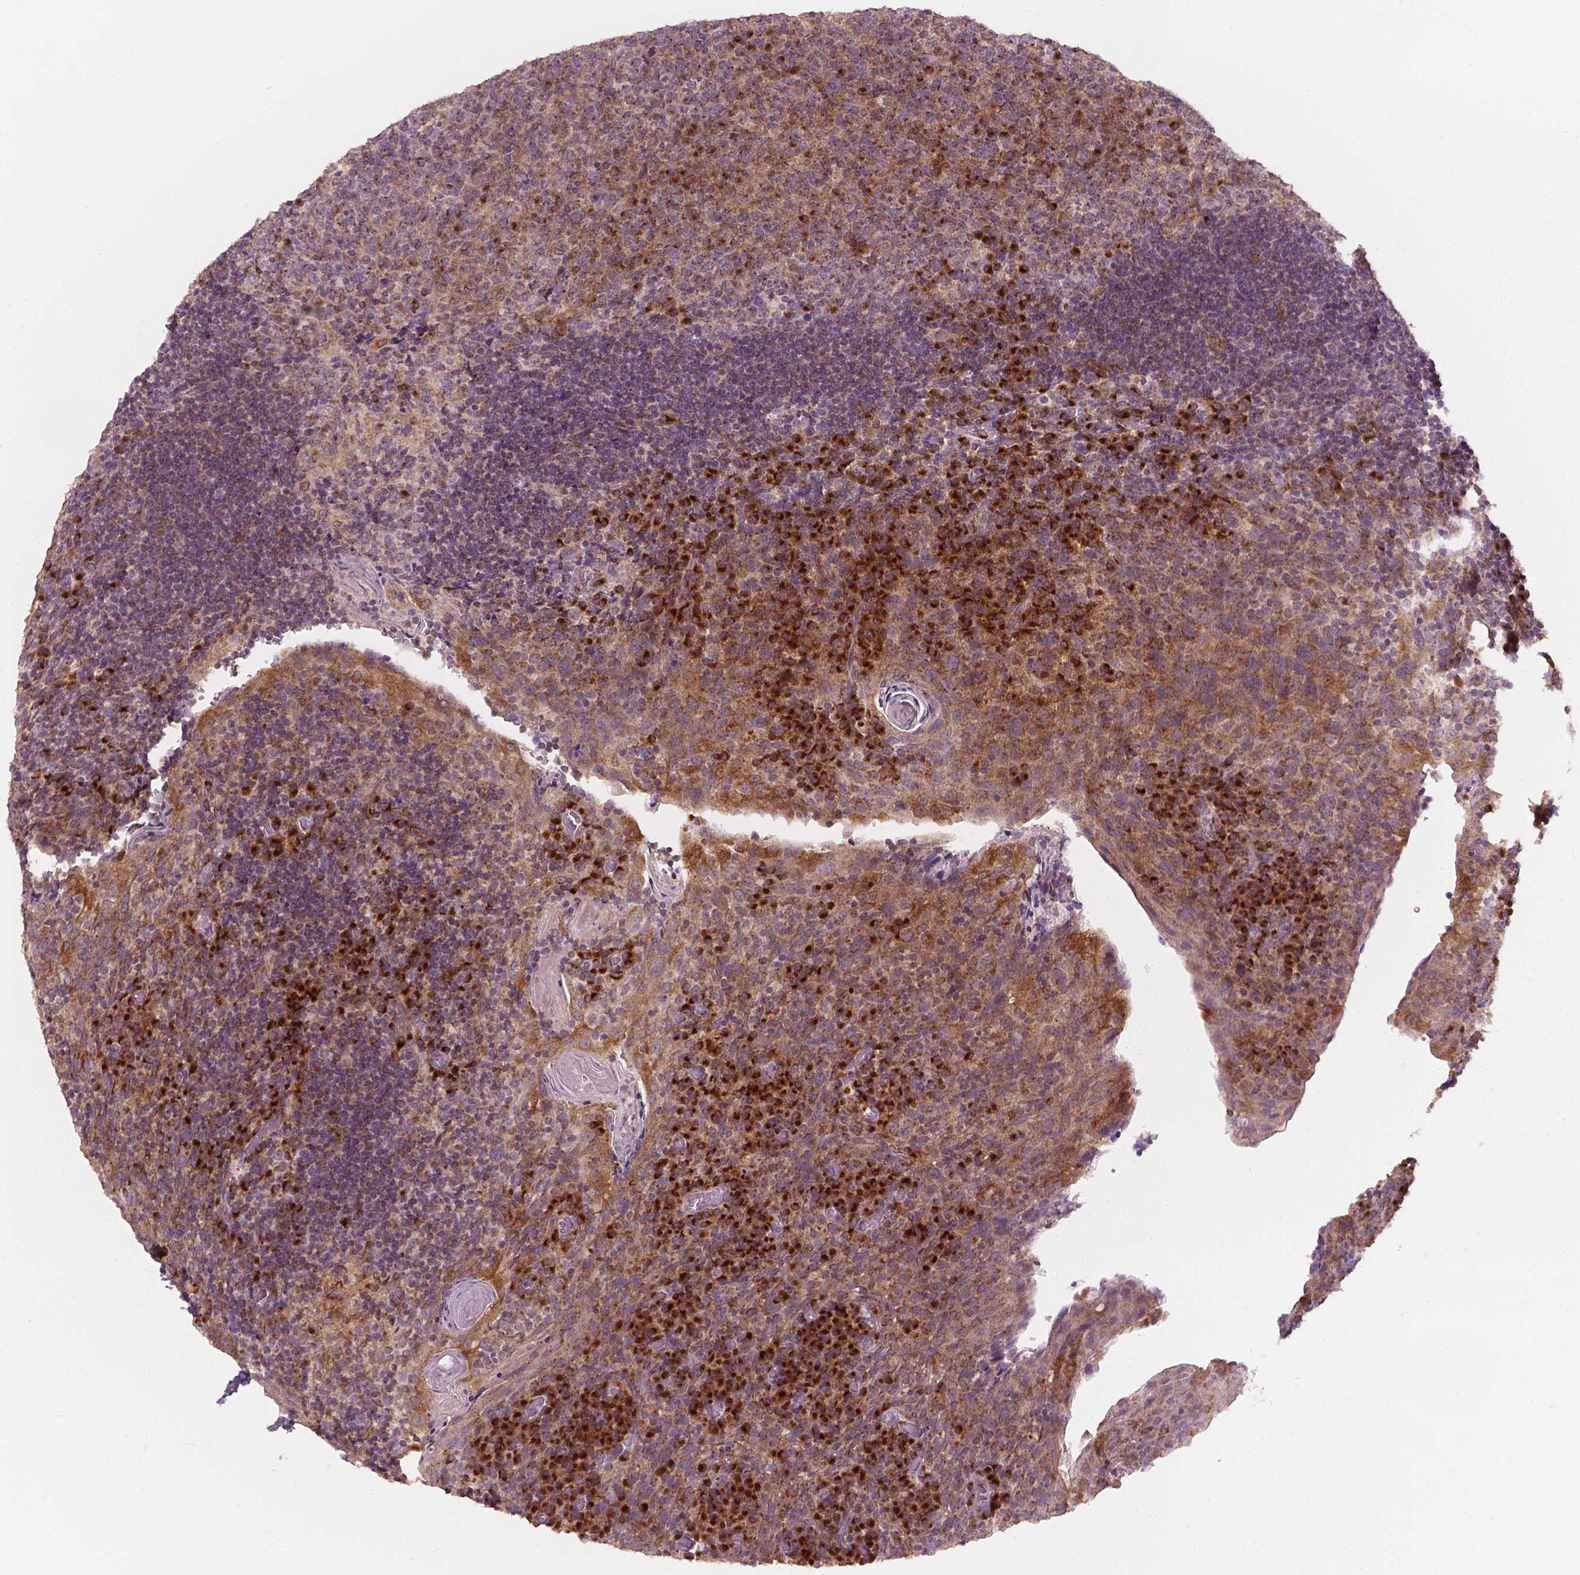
{"staining": {"intensity": "strong", "quantity": "<25%", "location": "cytoplasmic/membranous"}, "tissue": "tonsil", "cell_type": "Germinal center cells", "image_type": "normal", "snomed": [{"axis": "morphology", "description": "Normal tissue, NOS"}, {"axis": "topography", "description": "Tonsil"}], "caption": "About <25% of germinal center cells in benign tonsil reveal strong cytoplasmic/membranous protein staining as visualized by brown immunohistochemical staining.", "gene": "EBAG9", "patient": {"sex": "male", "age": 17}}